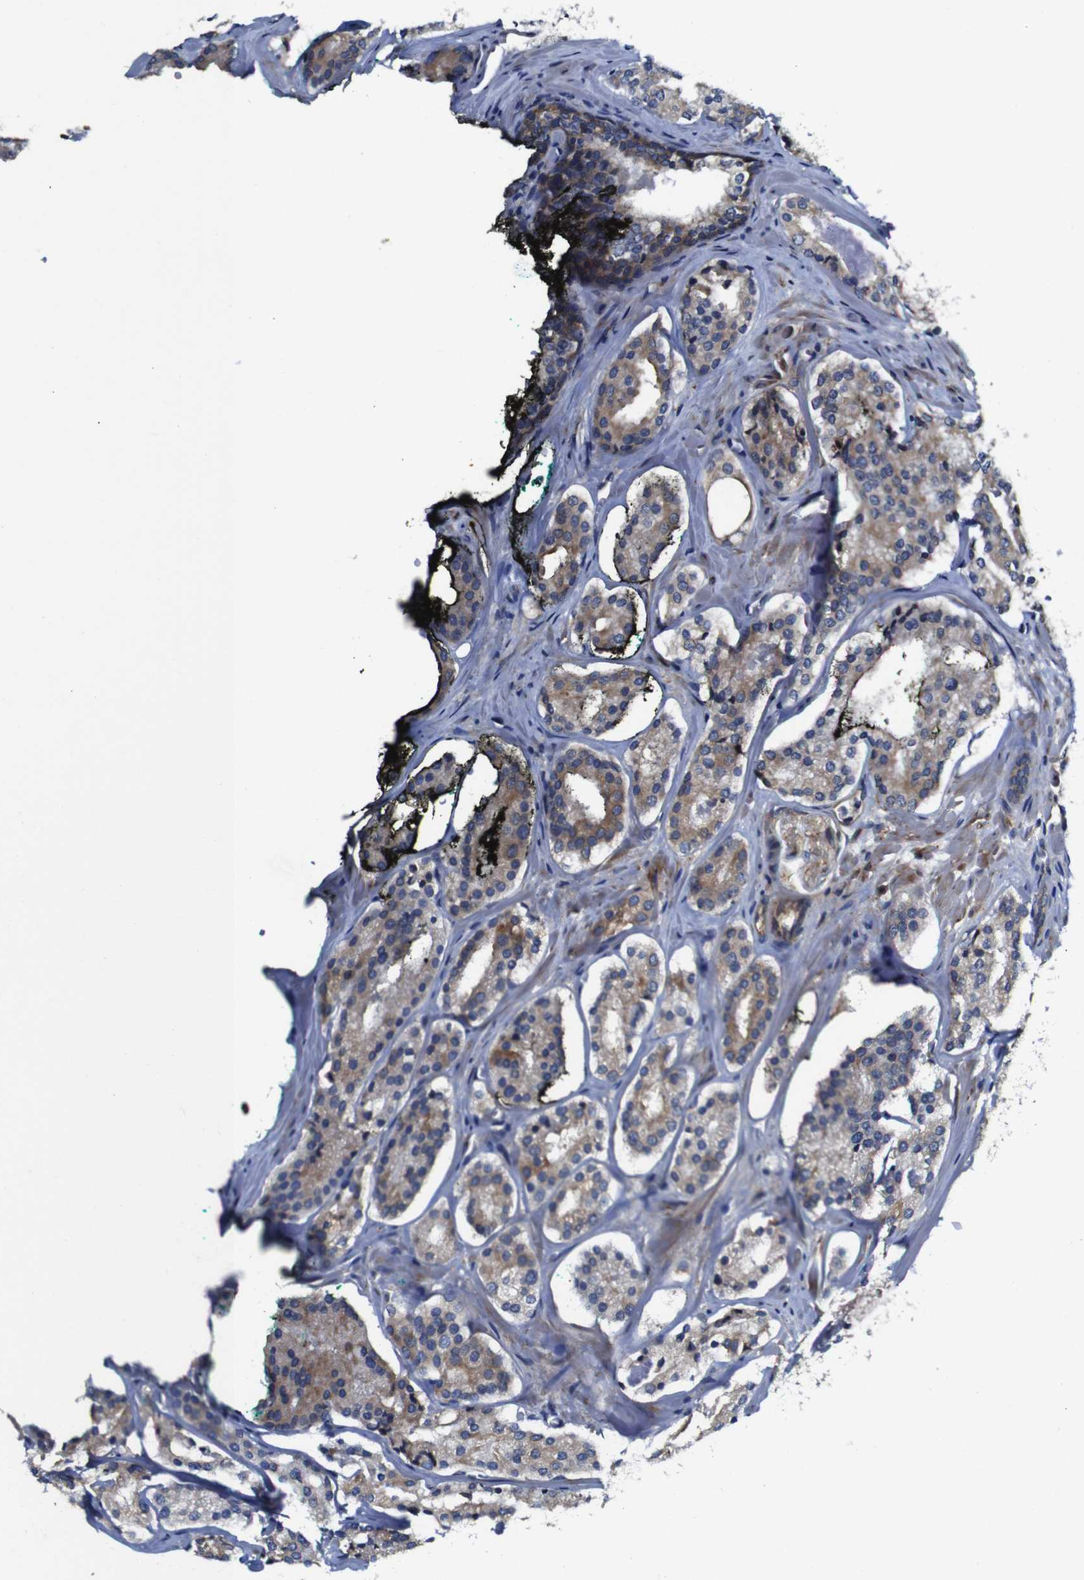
{"staining": {"intensity": "weak", "quantity": ">75%", "location": "cytoplasmic/membranous"}, "tissue": "prostate cancer", "cell_type": "Tumor cells", "image_type": "cancer", "snomed": [{"axis": "morphology", "description": "Adenocarcinoma, High grade"}, {"axis": "topography", "description": "Prostate"}], "caption": "A brown stain labels weak cytoplasmic/membranous staining of a protein in prostate cancer (adenocarcinoma (high-grade)) tumor cells.", "gene": "CLCC1", "patient": {"sex": "male", "age": 60}}